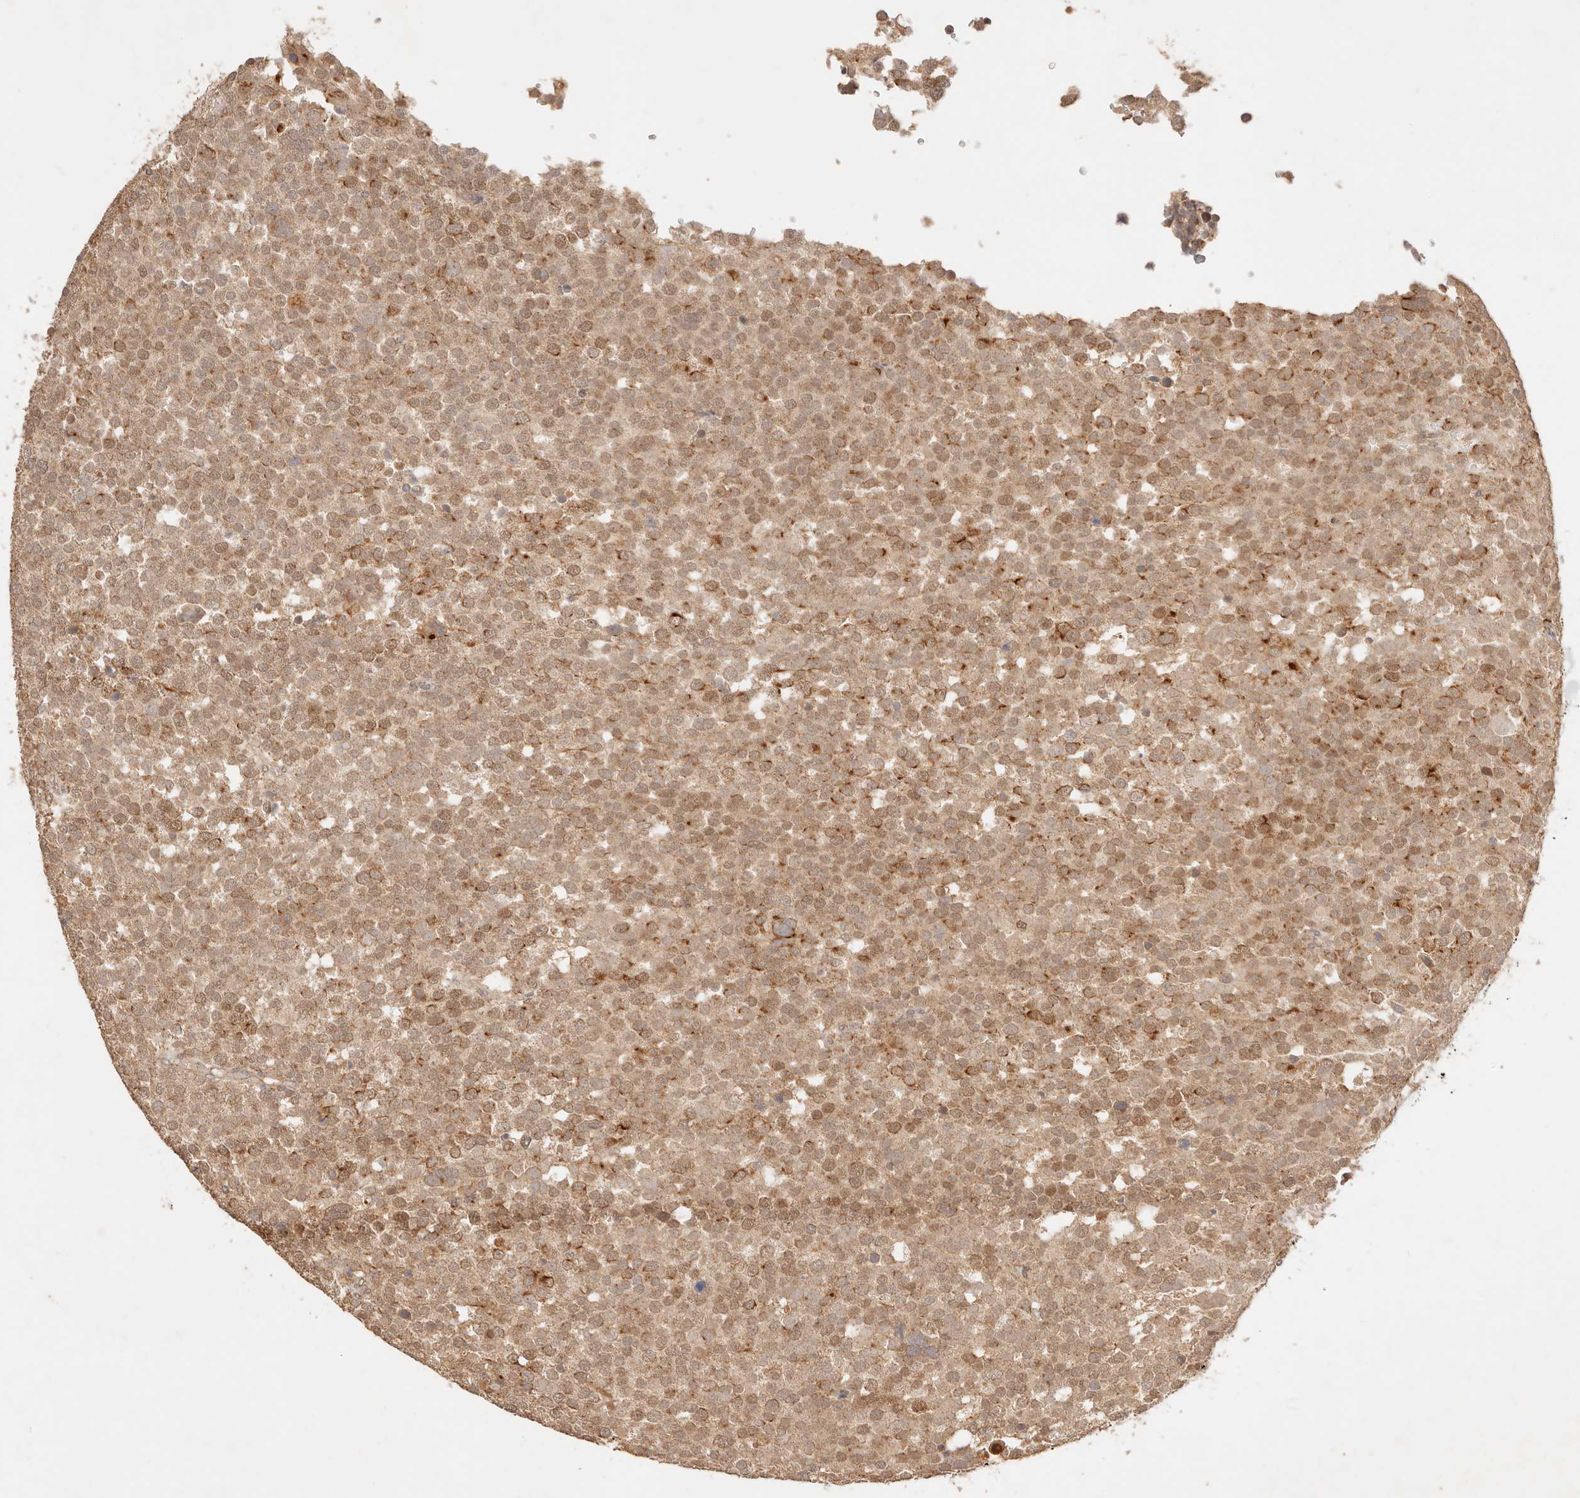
{"staining": {"intensity": "moderate", "quantity": ">75%", "location": "cytoplasmic/membranous,nuclear"}, "tissue": "testis cancer", "cell_type": "Tumor cells", "image_type": "cancer", "snomed": [{"axis": "morphology", "description": "Seminoma, NOS"}, {"axis": "topography", "description": "Testis"}], "caption": "This histopathology image displays seminoma (testis) stained with IHC to label a protein in brown. The cytoplasmic/membranous and nuclear of tumor cells show moderate positivity for the protein. Nuclei are counter-stained blue.", "gene": "TRIM11", "patient": {"sex": "male", "age": 71}}